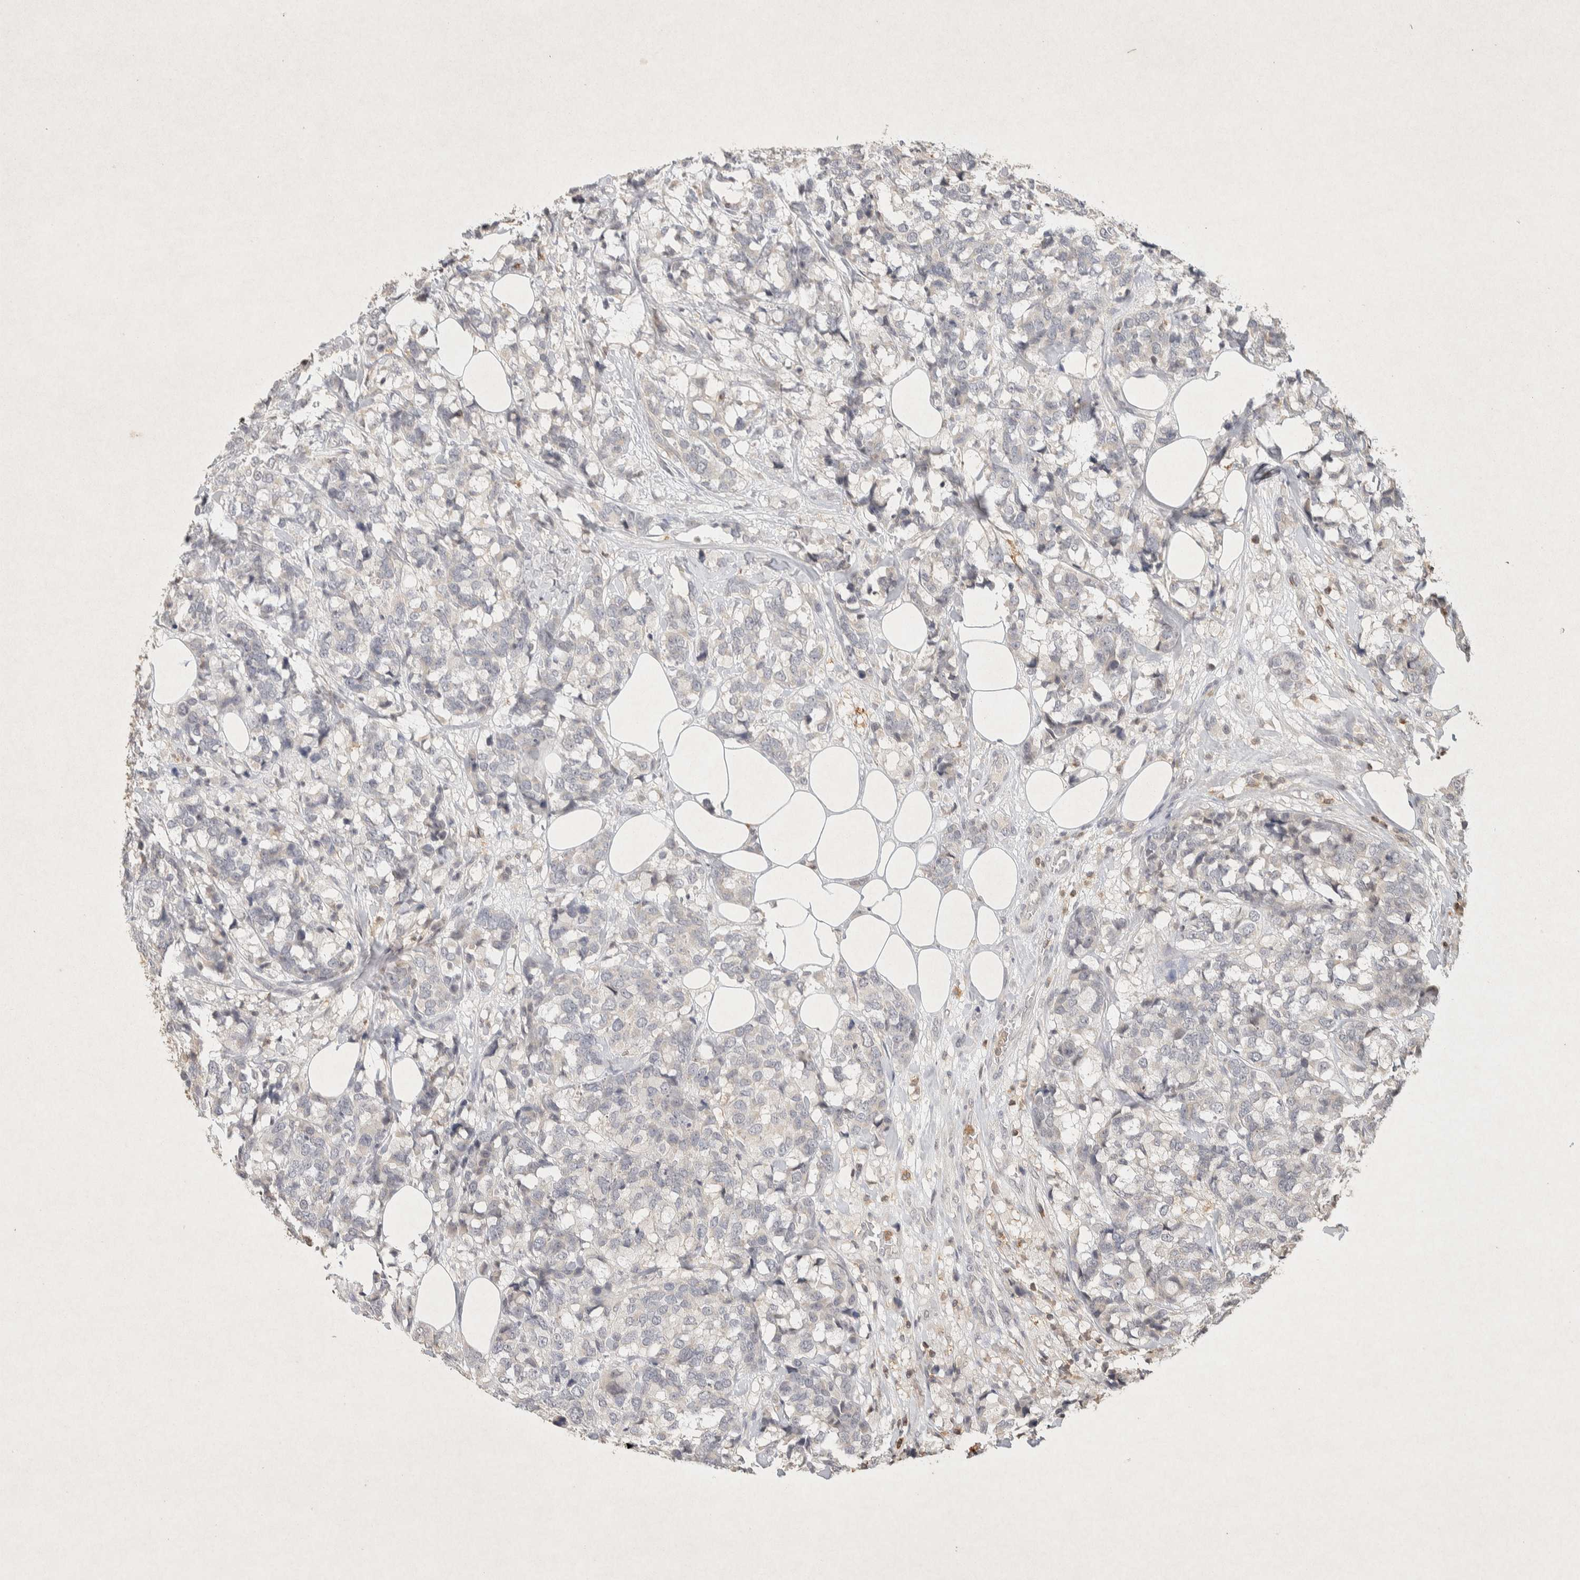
{"staining": {"intensity": "negative", "quantity": "none", "location": "none"}, "tissue": "breast cancer", "cell_type": "Tumor cells", "image_type": "cancer", "snomed": [{"axis": "morphology", "description": "Lobular carcinoma"}, {"axis": "topography", "description": "Breast"}], "caption": "Tumor cells show no significant staining in lobular carcinoma (breast). The staining is performed using DAB (3,3'-diaminobenzidine) brown chromogen with nuclei counter-stained in using hematoxylin.", "gene": "RAC2", "patient": {"sex": "female", "age": 59}}